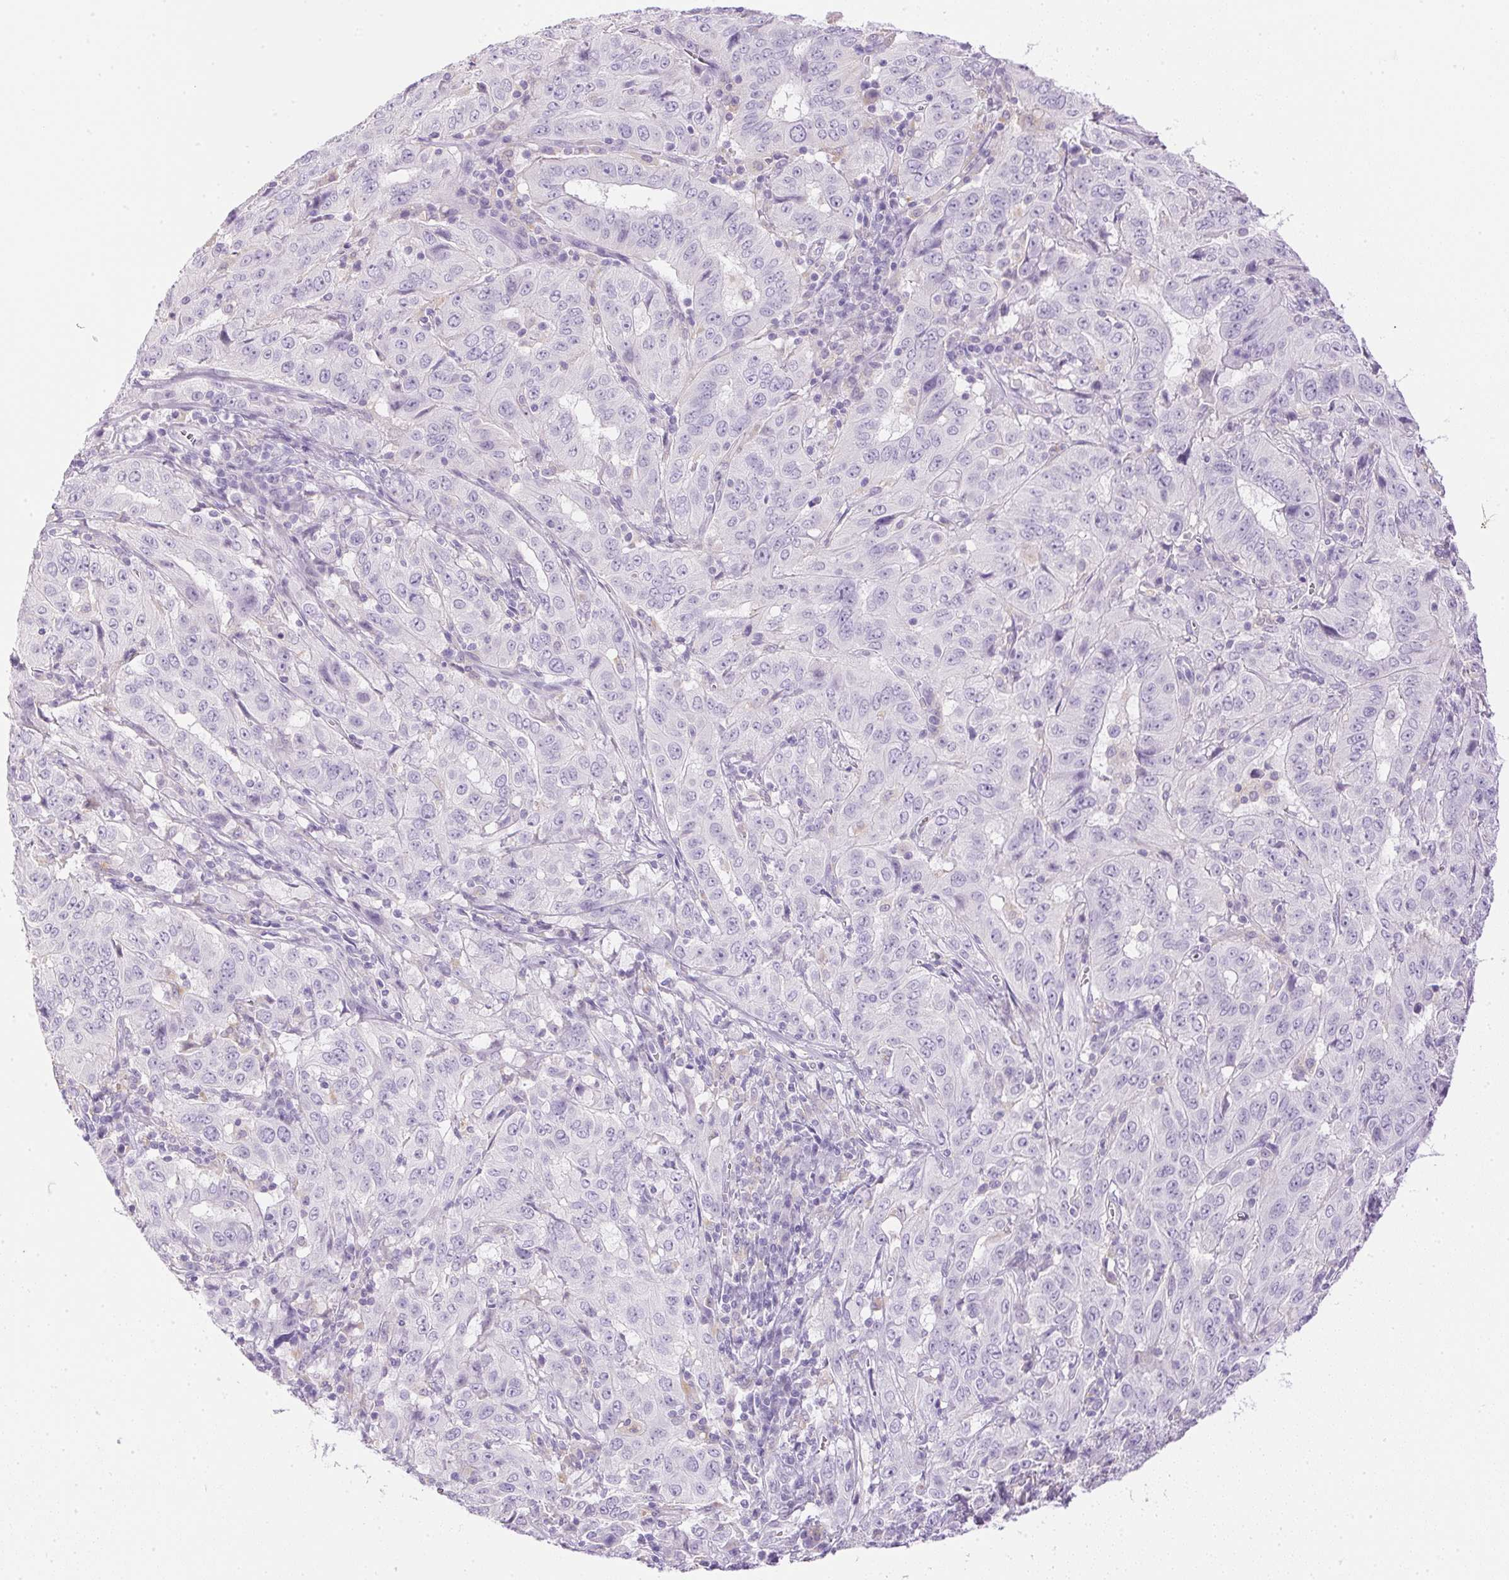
{"staining": {"intensity": "negative", "quantity": "none", "location": "none"}, "tissue": "pancreatic cancer", "cell_type": "Tumor cells", "image_type": "cancer", "snomed": [{"axis": "morphology", "description": "Adenocarcinoma, NOS"}, {"axis": "topography", "description": "Pancreas"}], "caption": "Protein analysis of pancreatic adenocarcinoma demonstrates no significant positivity in tumor cells.", "gene": "ATP6V1G3", "patient": {"sex": "male", "age": 63}}